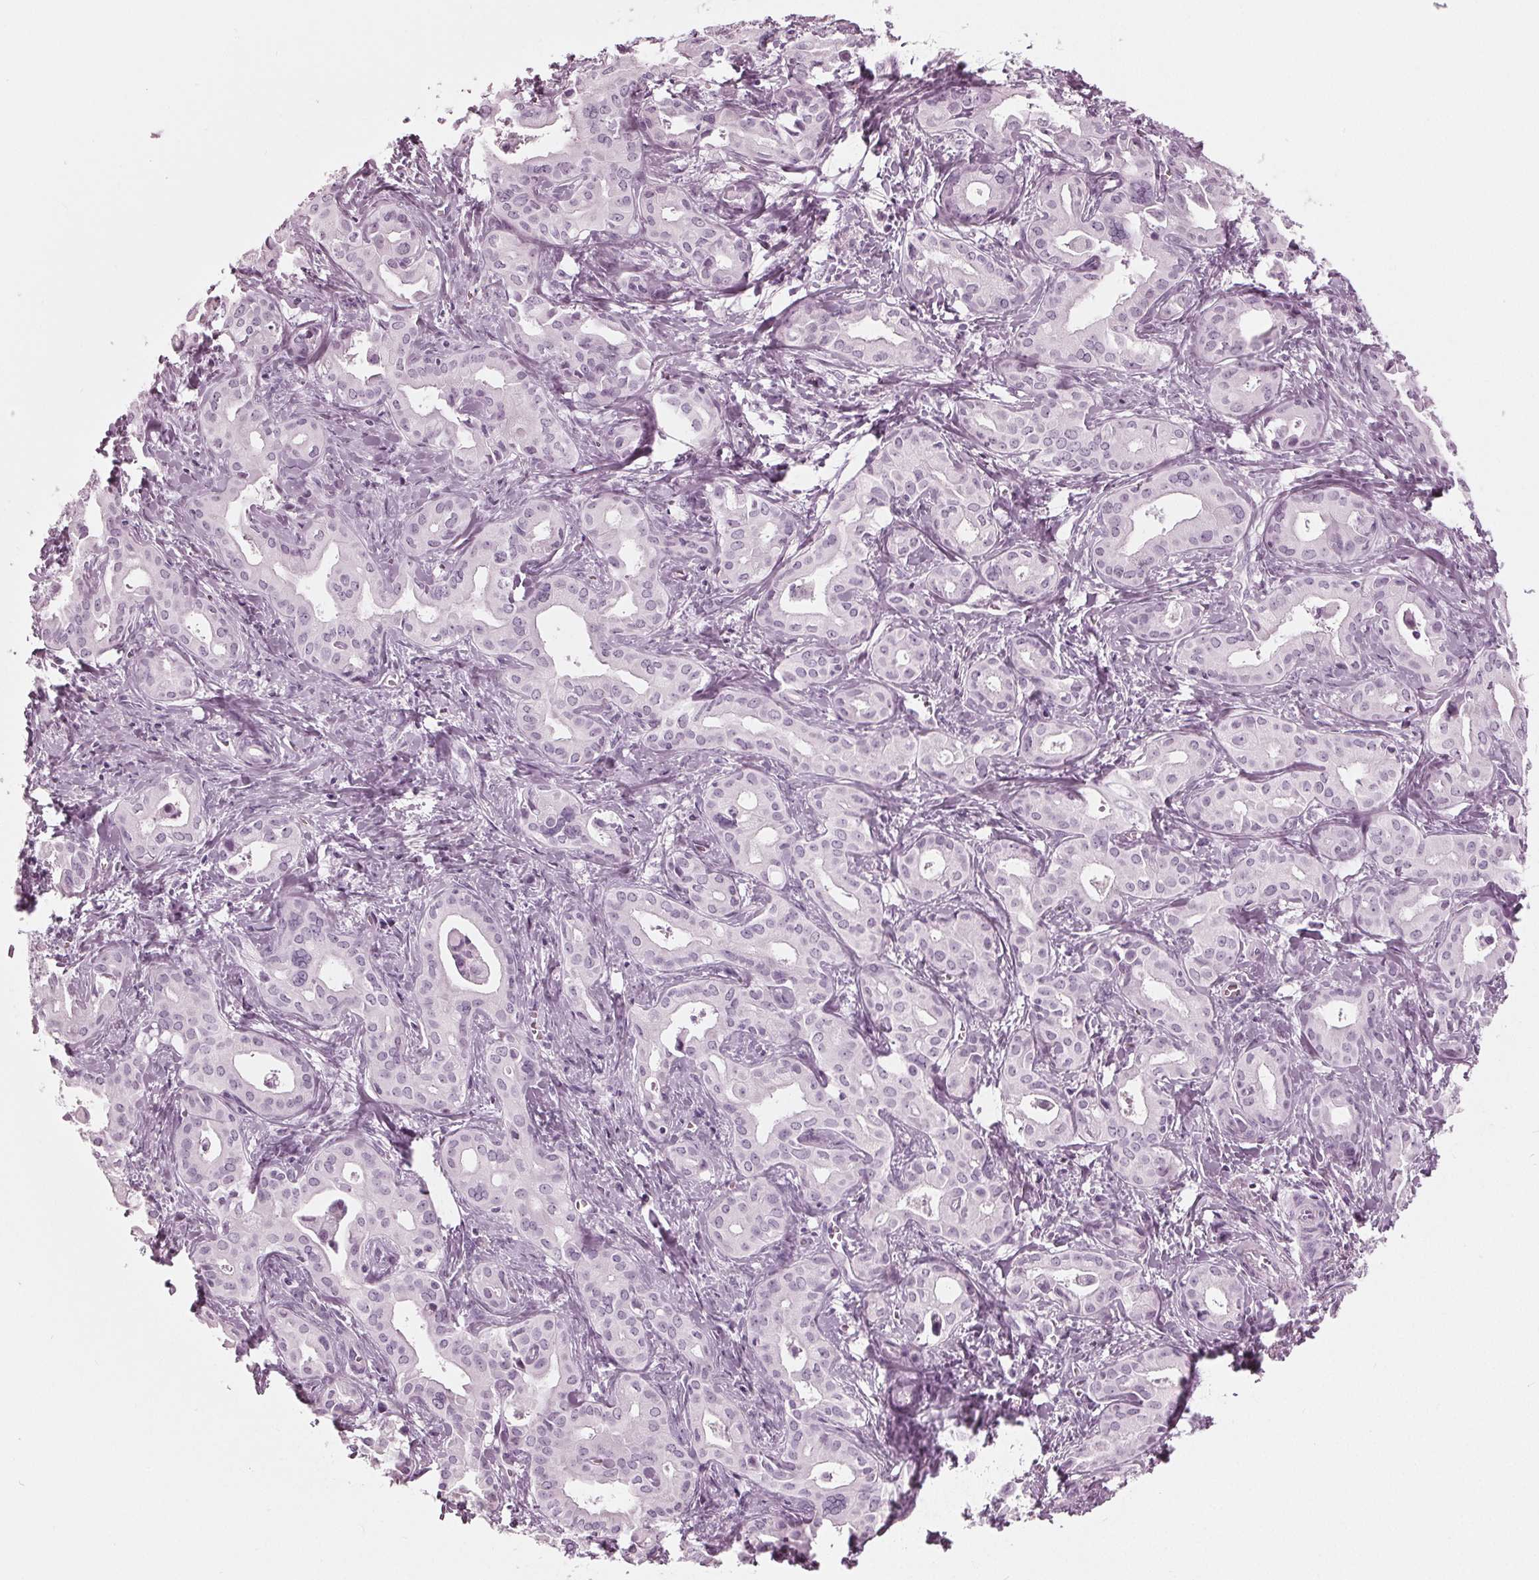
{"staining": {"intensity": "negative", "quantity": "none", "location": "none"}, "tissue": "liver cancer", "cell_type": "Tumor cells", "image_type": "cancer", "snomed": [{"axis": "morphology", "description": "Cholangiocarcinoma"}, {"axis": "topography", "description": "Liver"}], "caption": "DAB immunohistochemical staining of liver cholangiocarcinoma shows no significant positivity in tumor cells.", "gene": "KRT28", "patient": {"sex": "female", "age": 65}}